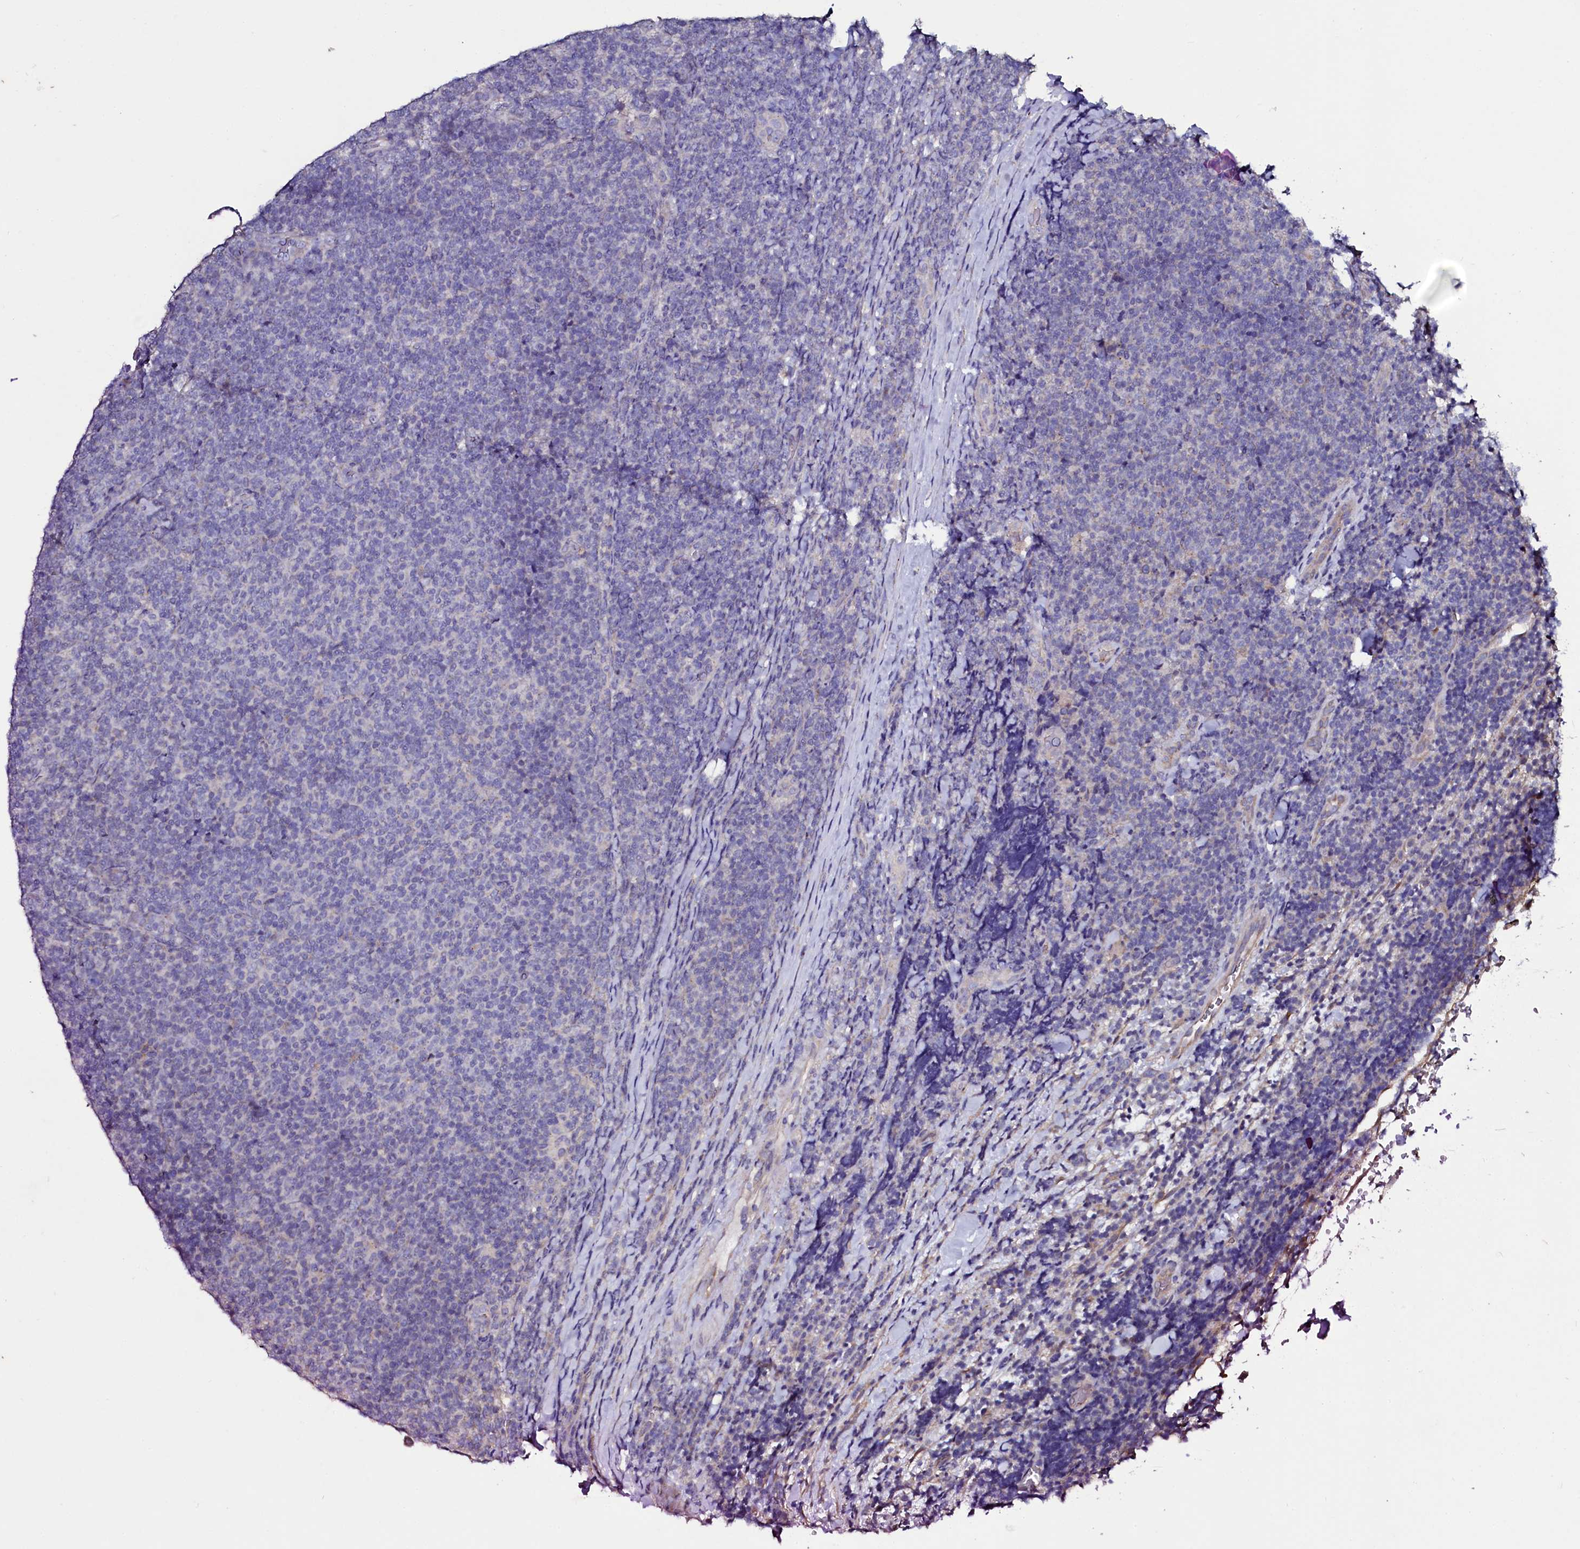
{"staining": {"intensity": "negative", "quantity": "none", "location": "none"}, "tissue": "lymphoma", "cell_type": "Tumor cells", "image_type": "cancer", "snomed": [{"axis": "morphology", "description": "Malignant lymphoma, non-Hodgkin's type, Low grade"}, {"axis": "topography", "description": "Lymph node"}], "caption": "Low-grade malignant lymphoma, non-Hodgkin's type stained for a protein using IHC demonstrates no expression tumor cells.", "gene": "USPL1", "patient": {"sex": "male", "age": 66}}